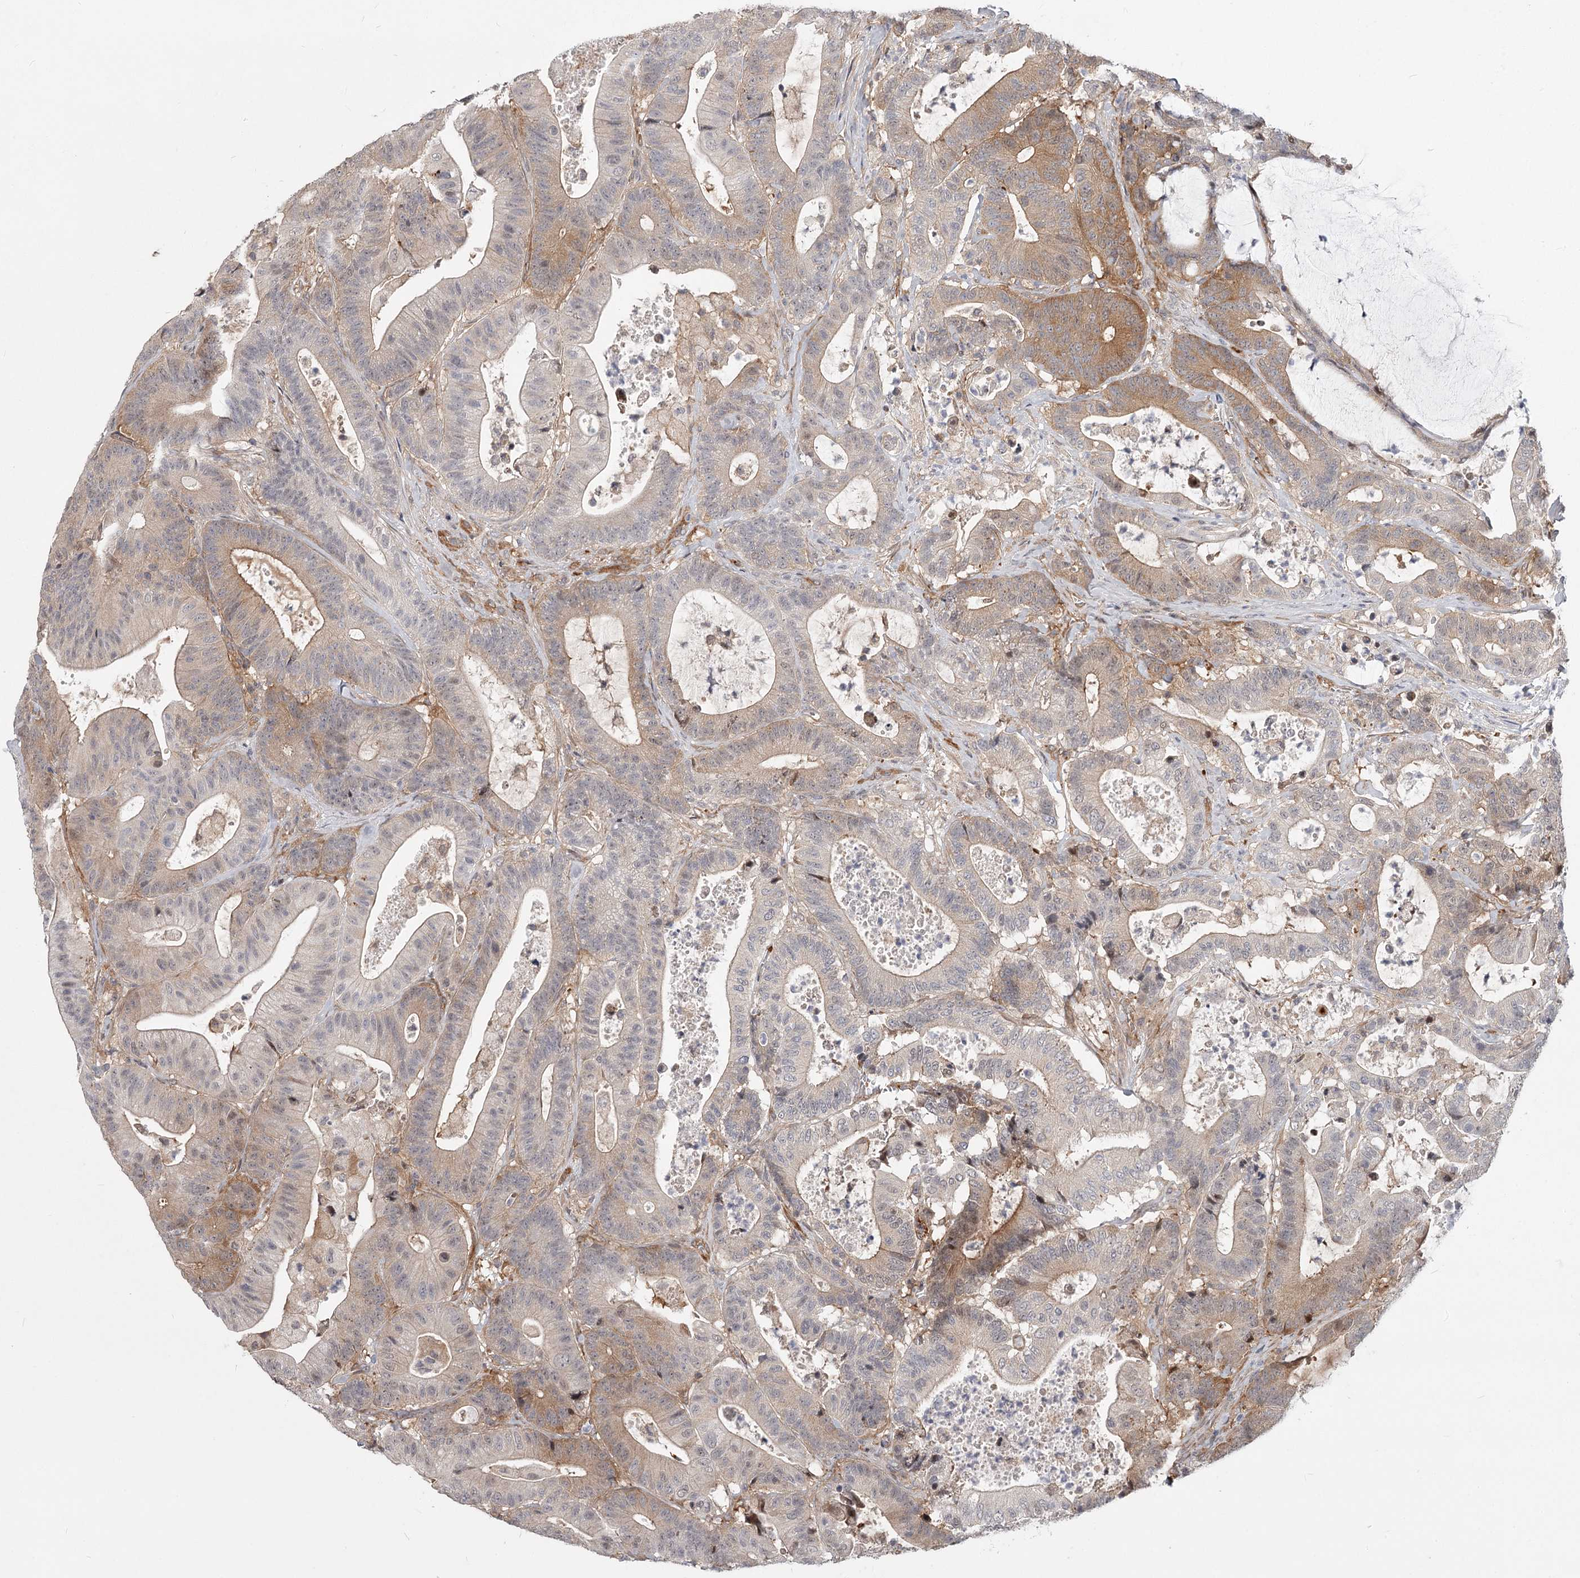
{"staining": {"intensity": "moderate", "quantity": "<25%", "location": "cytoplasmic/membranous"}, "tissue": "colorectal cancer", "cell_type": "Tumor cells", "image_type": "cancer", "snomed": [{"axis": "morphology", "description": "Adenocarcinoma, NOS"}, {"axis": "topography", "description": "Colon"}], "caption": "The immunohistochemical stain labels moderate cytoplasmic/membranous staining in tumor cells of colorectal cancer tissue.", "gene": "CCNG2", "patient": {"sex": "female", "age": 84}}